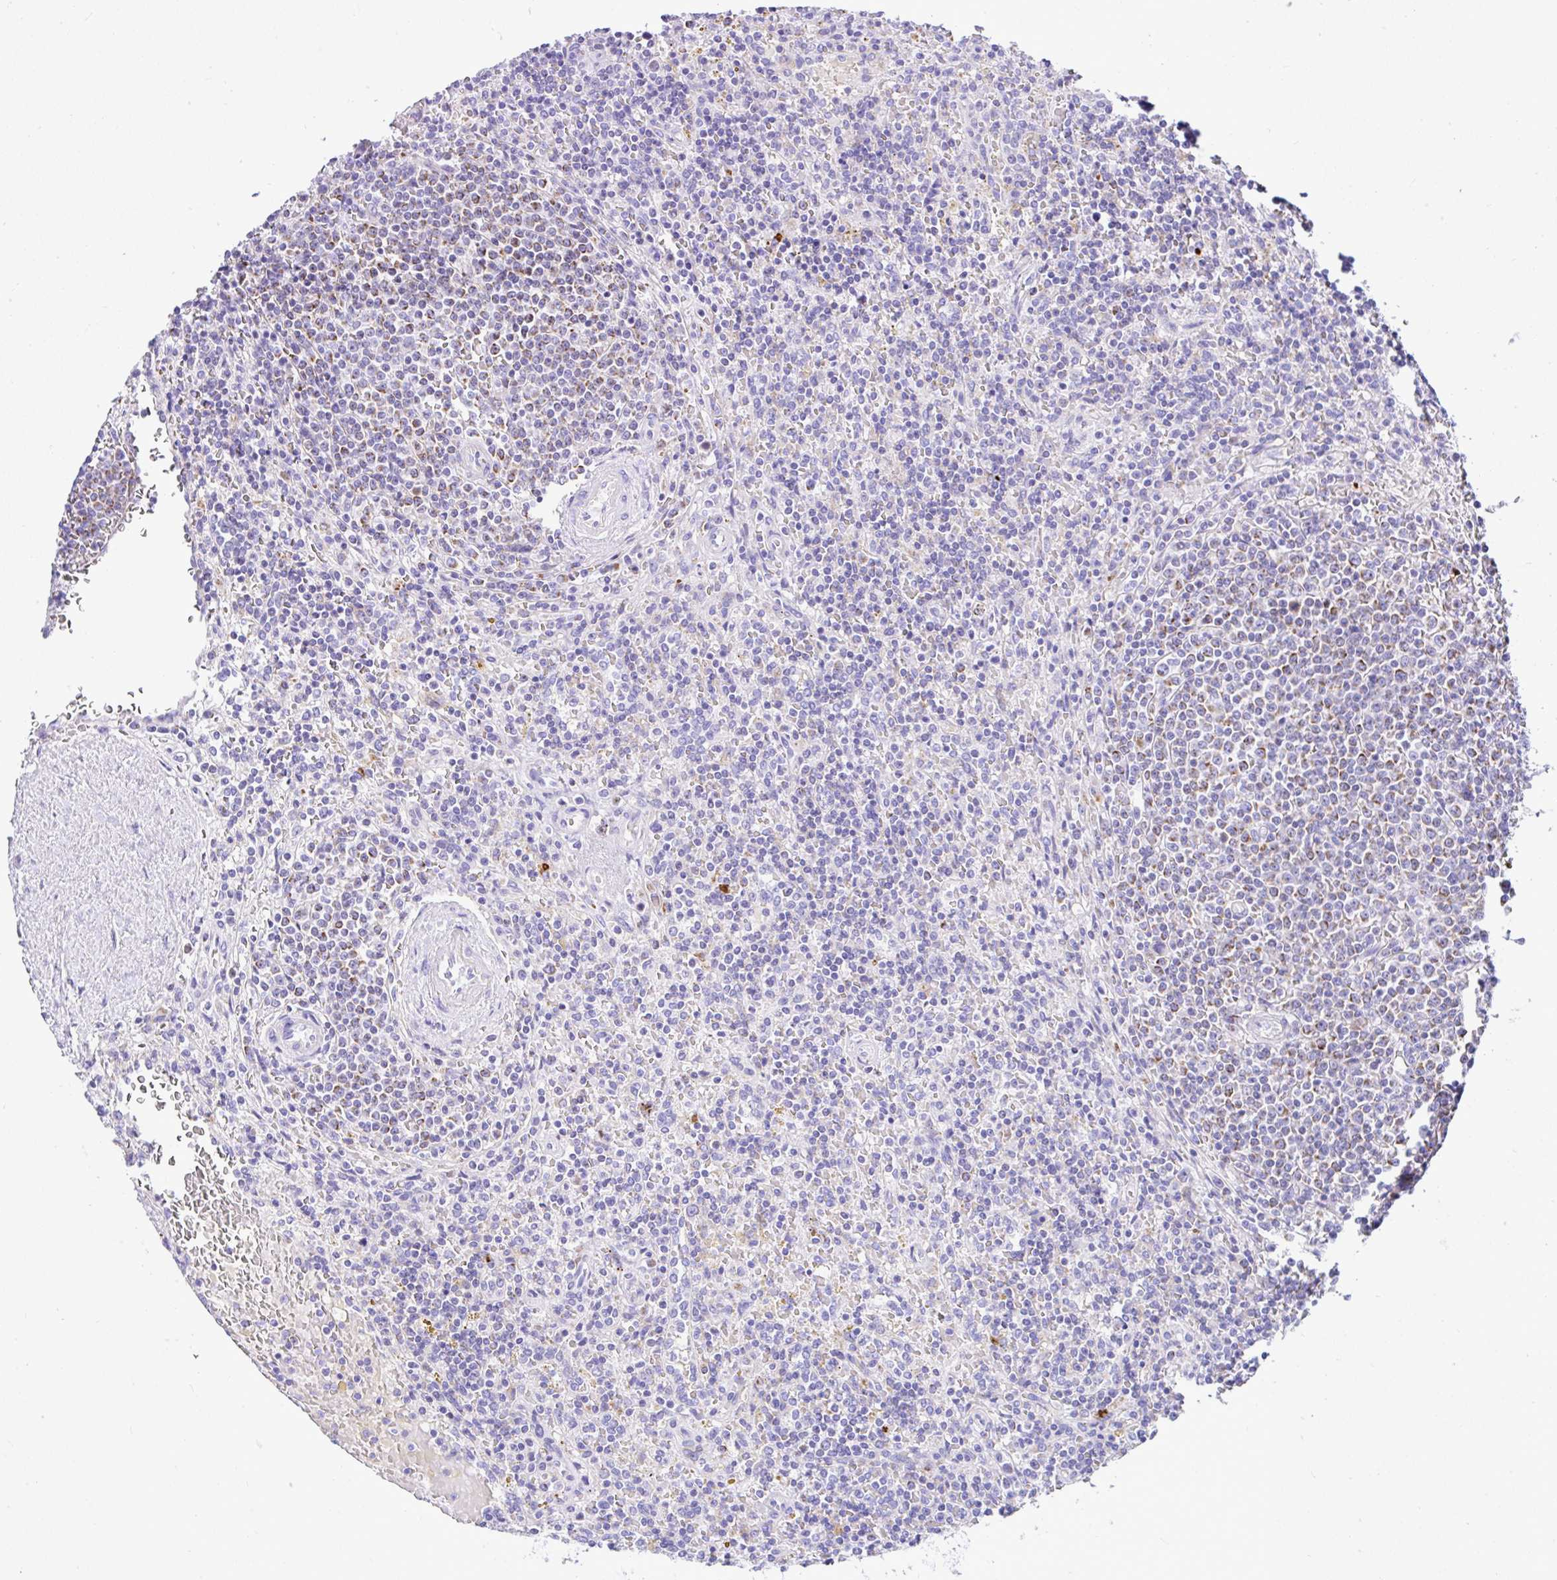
{"staining": {"intensity": "moderate", "quantity": "<25%", "location": "cytoplasmic/membranous"}, "tissue": "lymphoma", "cell_type": "Tumor cells", "image_type": "cancer", "snomed": [{"axis": "morphology", "description": "Malignant lymphoma, non-Hodgkin's type, Low grade"}, {"axis": "topography", "description": "Spleen"}], "caption": "Approximately <25% of tumor cells in lymphoma reveal moderate cytoplasmic/membranous protein positivity as visualized by brown immunohistochemical staining.", "gene": "SLC13A1", "patient": {"sex": "male", "age": 67}}